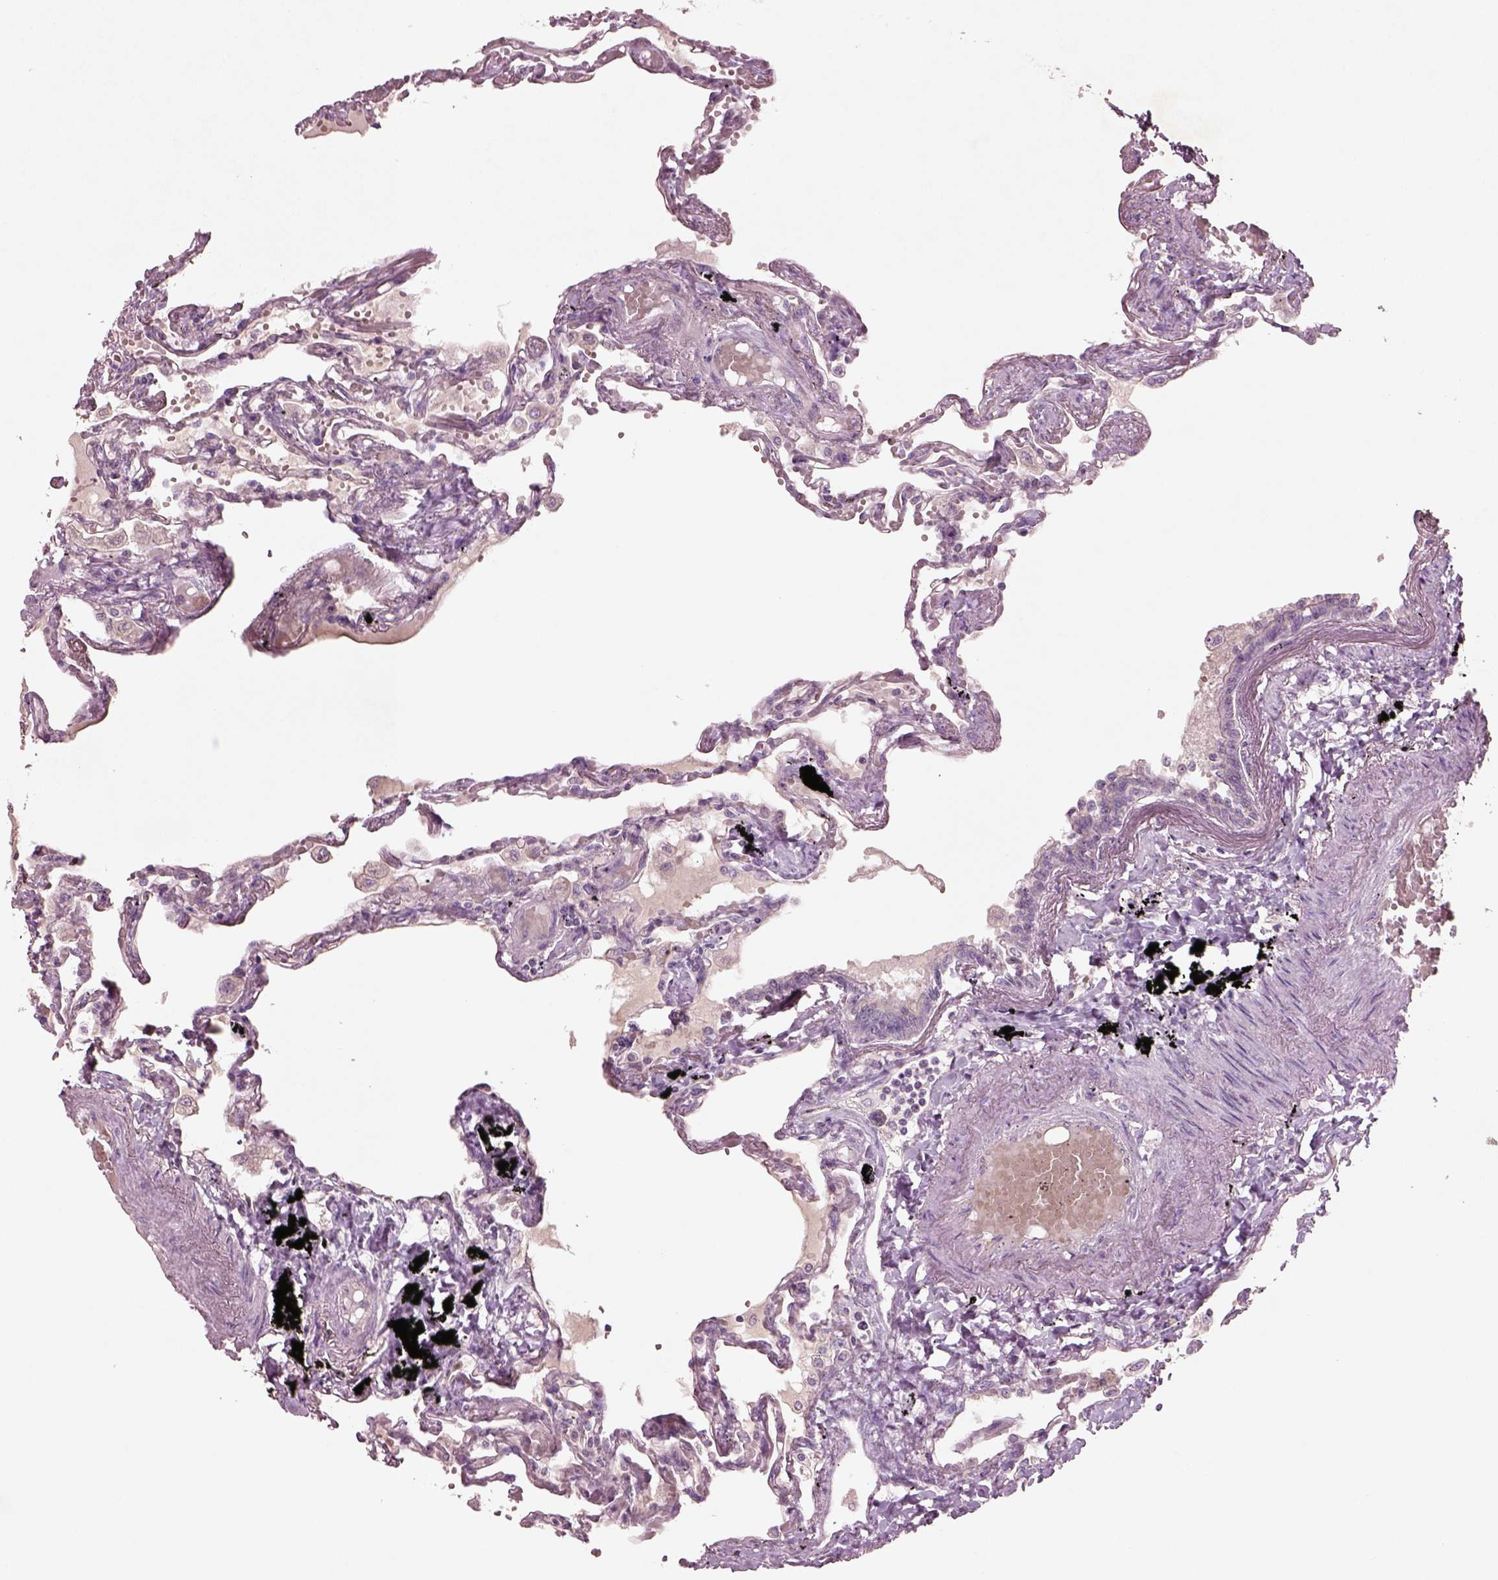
{"staining": {"intensity": "negative", "quantity": "none", "location": "none"}, "tissue": "lung", "cell_type": "Alveolar cells", "image_type": "normal", "snomed": [{"axis": "morphology", "description": "Normal tissue, NOS"}, {"axis": "morphology", "description": "Adenocarcinoma, NOS"}, {"axis": "topography", "description": "Cartilage tissue"}, {"axis": "topography", "description": "Lung"}], "caption": "Unremarkable lung was stained to show a protein in brown. There is no significant positivity in alveolar cells.", "gene": "DUOXA2", "patient": {"sex": "female", "age": 67}}